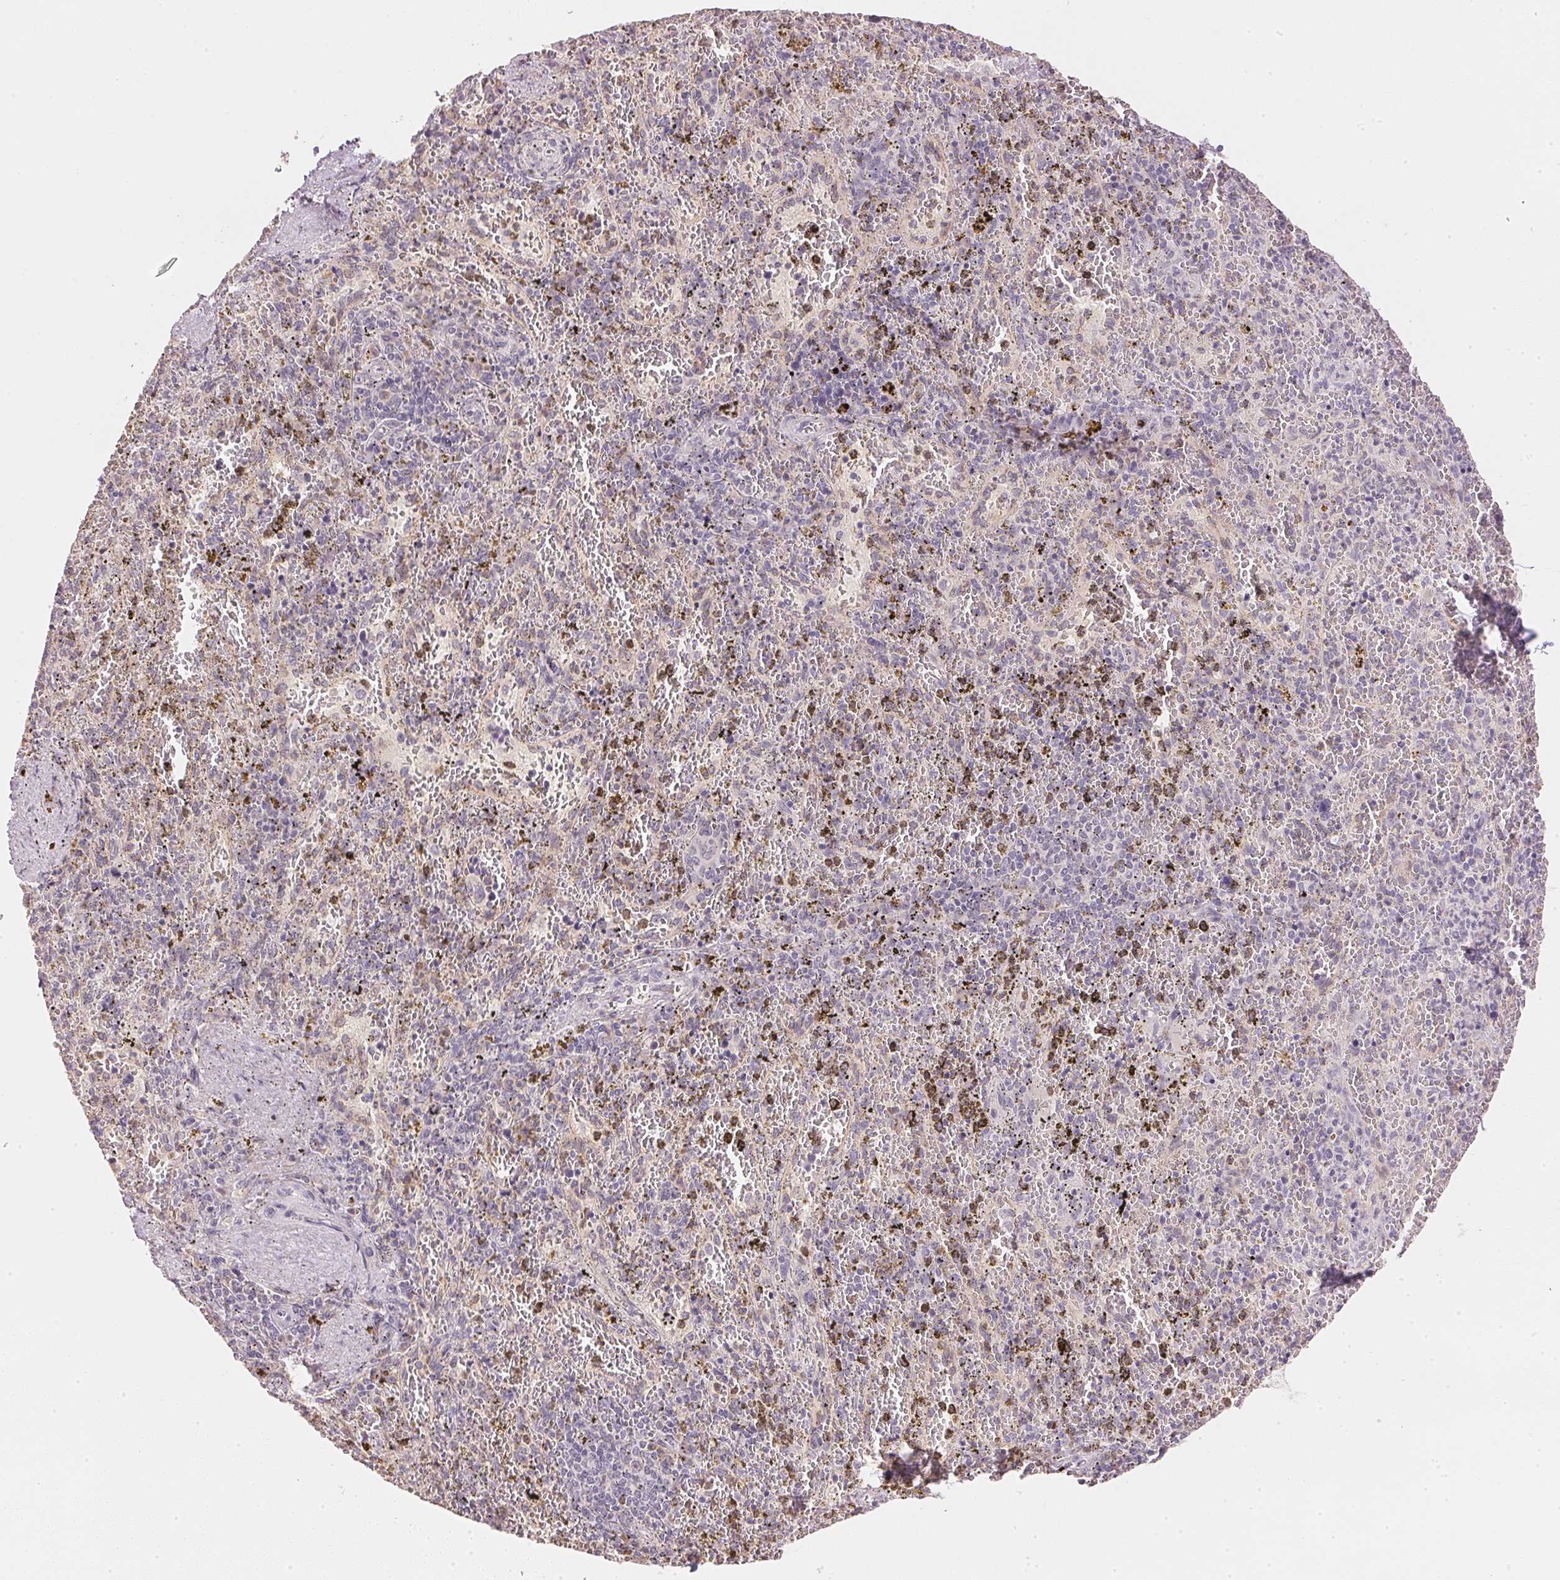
{"staining": {"intensity": "negative", "quantity": "none", "location": "none"}, "tissue": "spleen", "cell_type": "Cells in red pulp", "image_type": "normal", "snomed": [{"axis": "morphology", "description": "Normal tissue, NOS"}, {"axis": "topography", "description": "Spleen"}], "caption": "A histopathology image of human spleen is negative for staining in cells in red pulp. (DAB immunohistochemistry (IHC) with hematoxylin counter stain).", "gene": "DHCR24", "patient": {"sex": "female", "age": 50}}